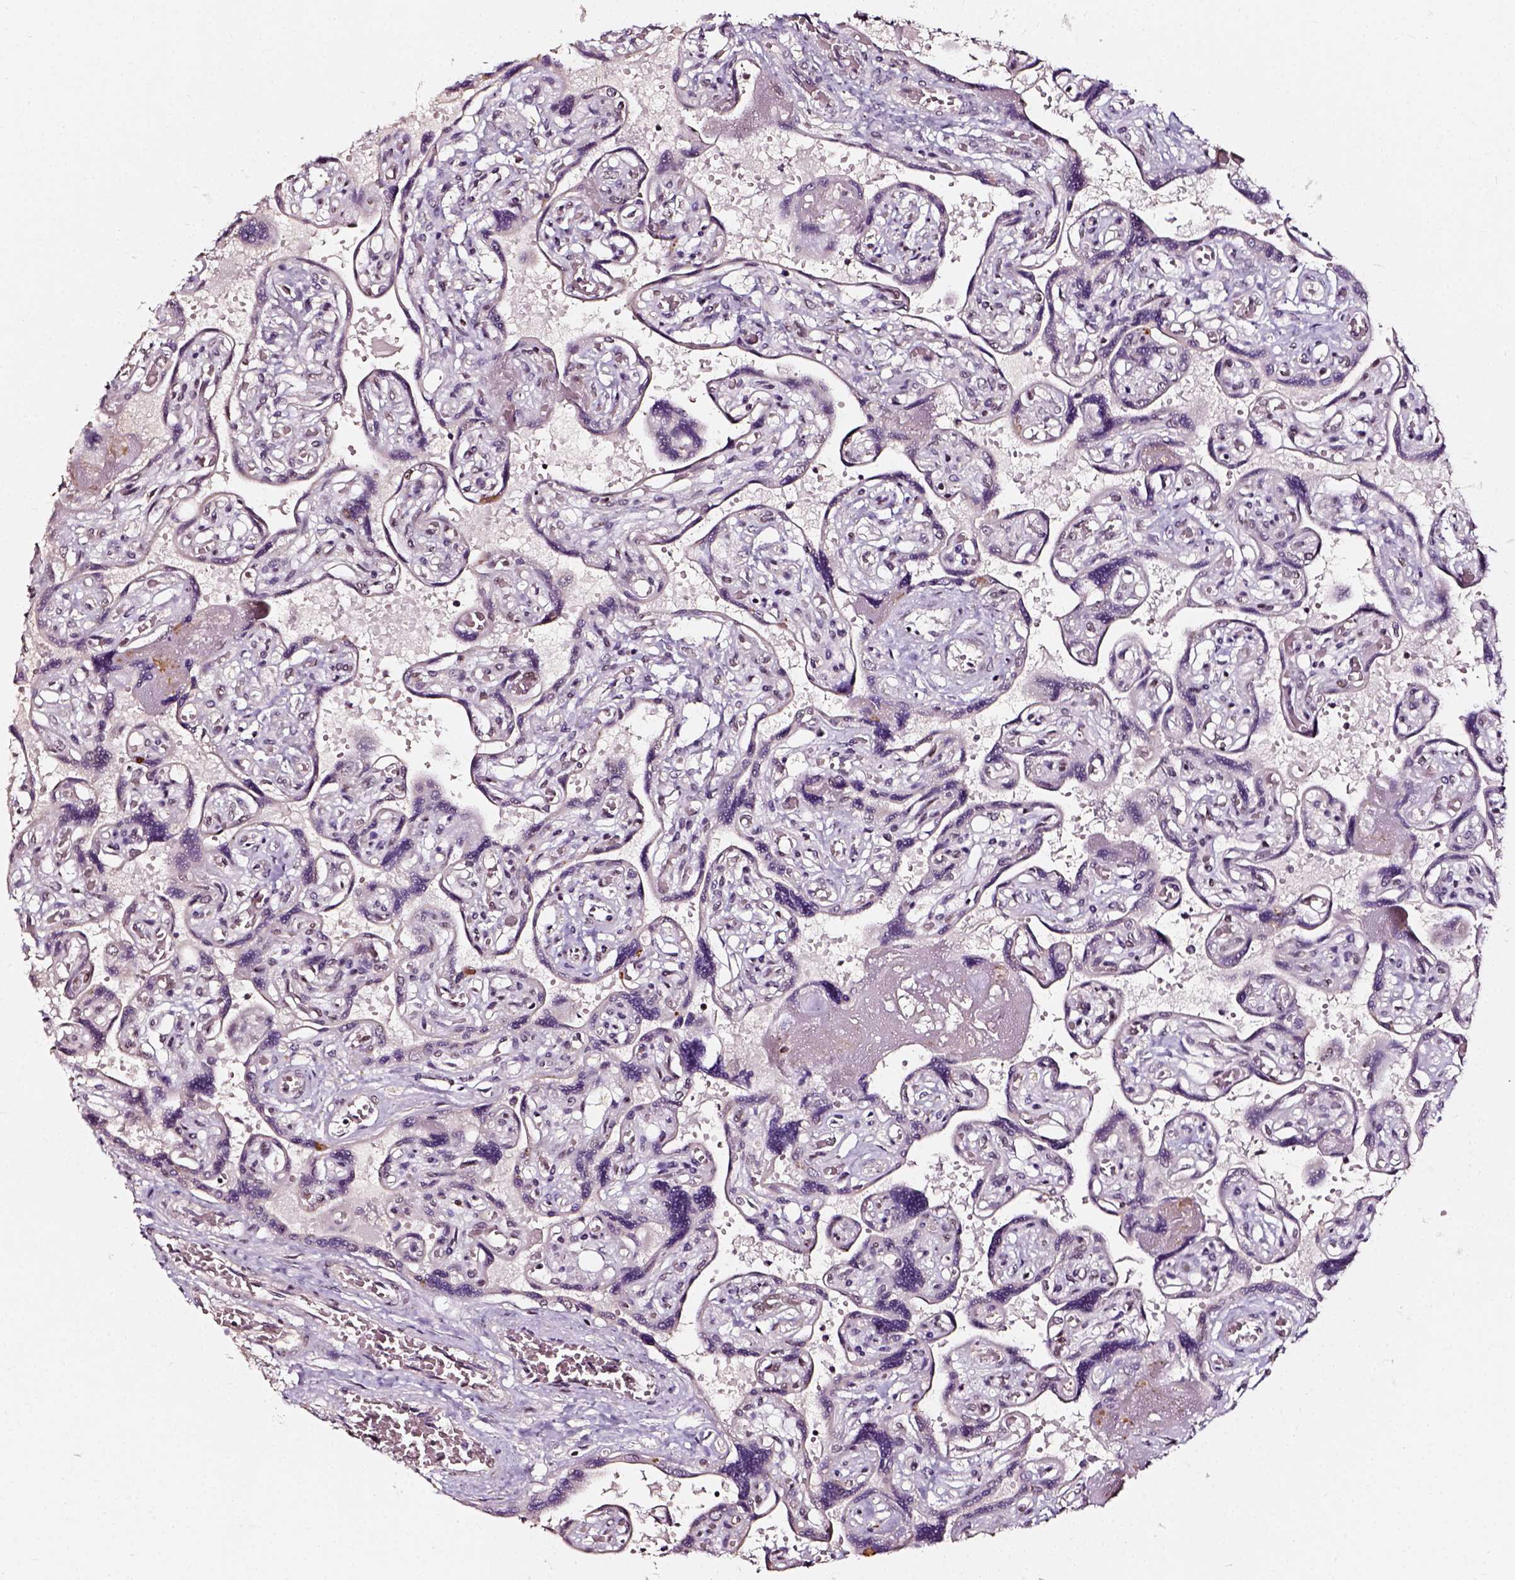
{"staining": {"intensity": "strong", "quantity": ">75%", "location": "nuclear"}, "tissue": "placenta", "cell_type": "Decidual cells", "image_type": "normal", "snomed": [{"axis": "morphology", "description": "Normal tissue, NOS"}, {"axis": "topography", "description": "Placenta"}], "caption": "Protein staining exhibits strong nuclear expression in about >75% of decidual cells in benign placenta.", "gene": "NACC1", "patient": {"sex": "female", "age": 32}}